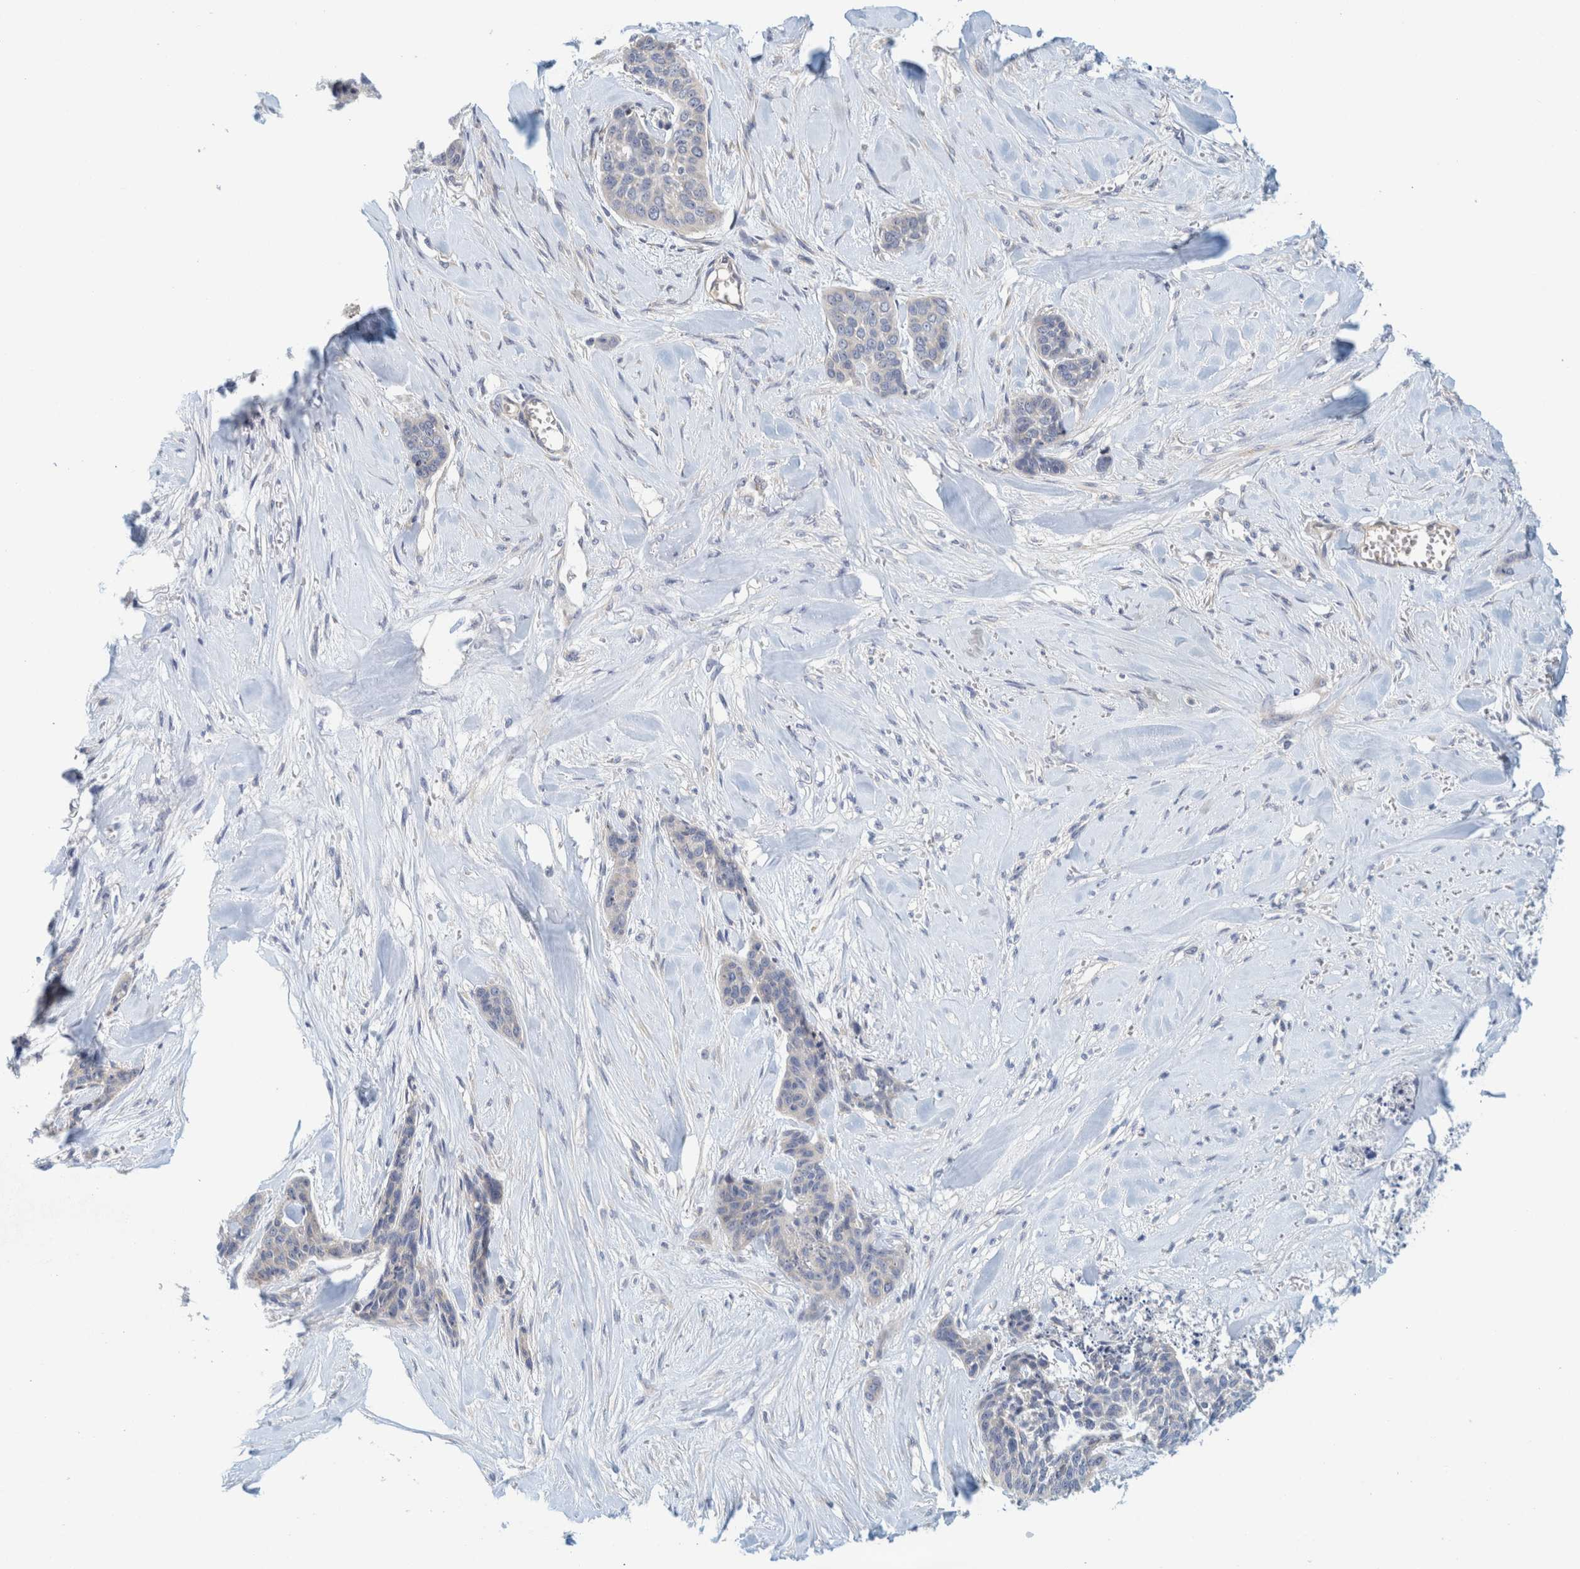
{"staining": {"intensity": "negative", "quantity": "none", "location": "none"}, "tissue": "skin cancer", "cell_type": "Tumor cells", "image_type": "cancer", "snomed": [{"axis": "morphology", "description": "Basal cell carcinoma"}, {"axis": "topography", "description": "Skin"}], "caption": "Micrograph shows no protein expression in tumor cells of basal cell carcinoma (skin) tissue.", "gene": "ZNF324B", "patient": {"sex": "female", "age": 64}}